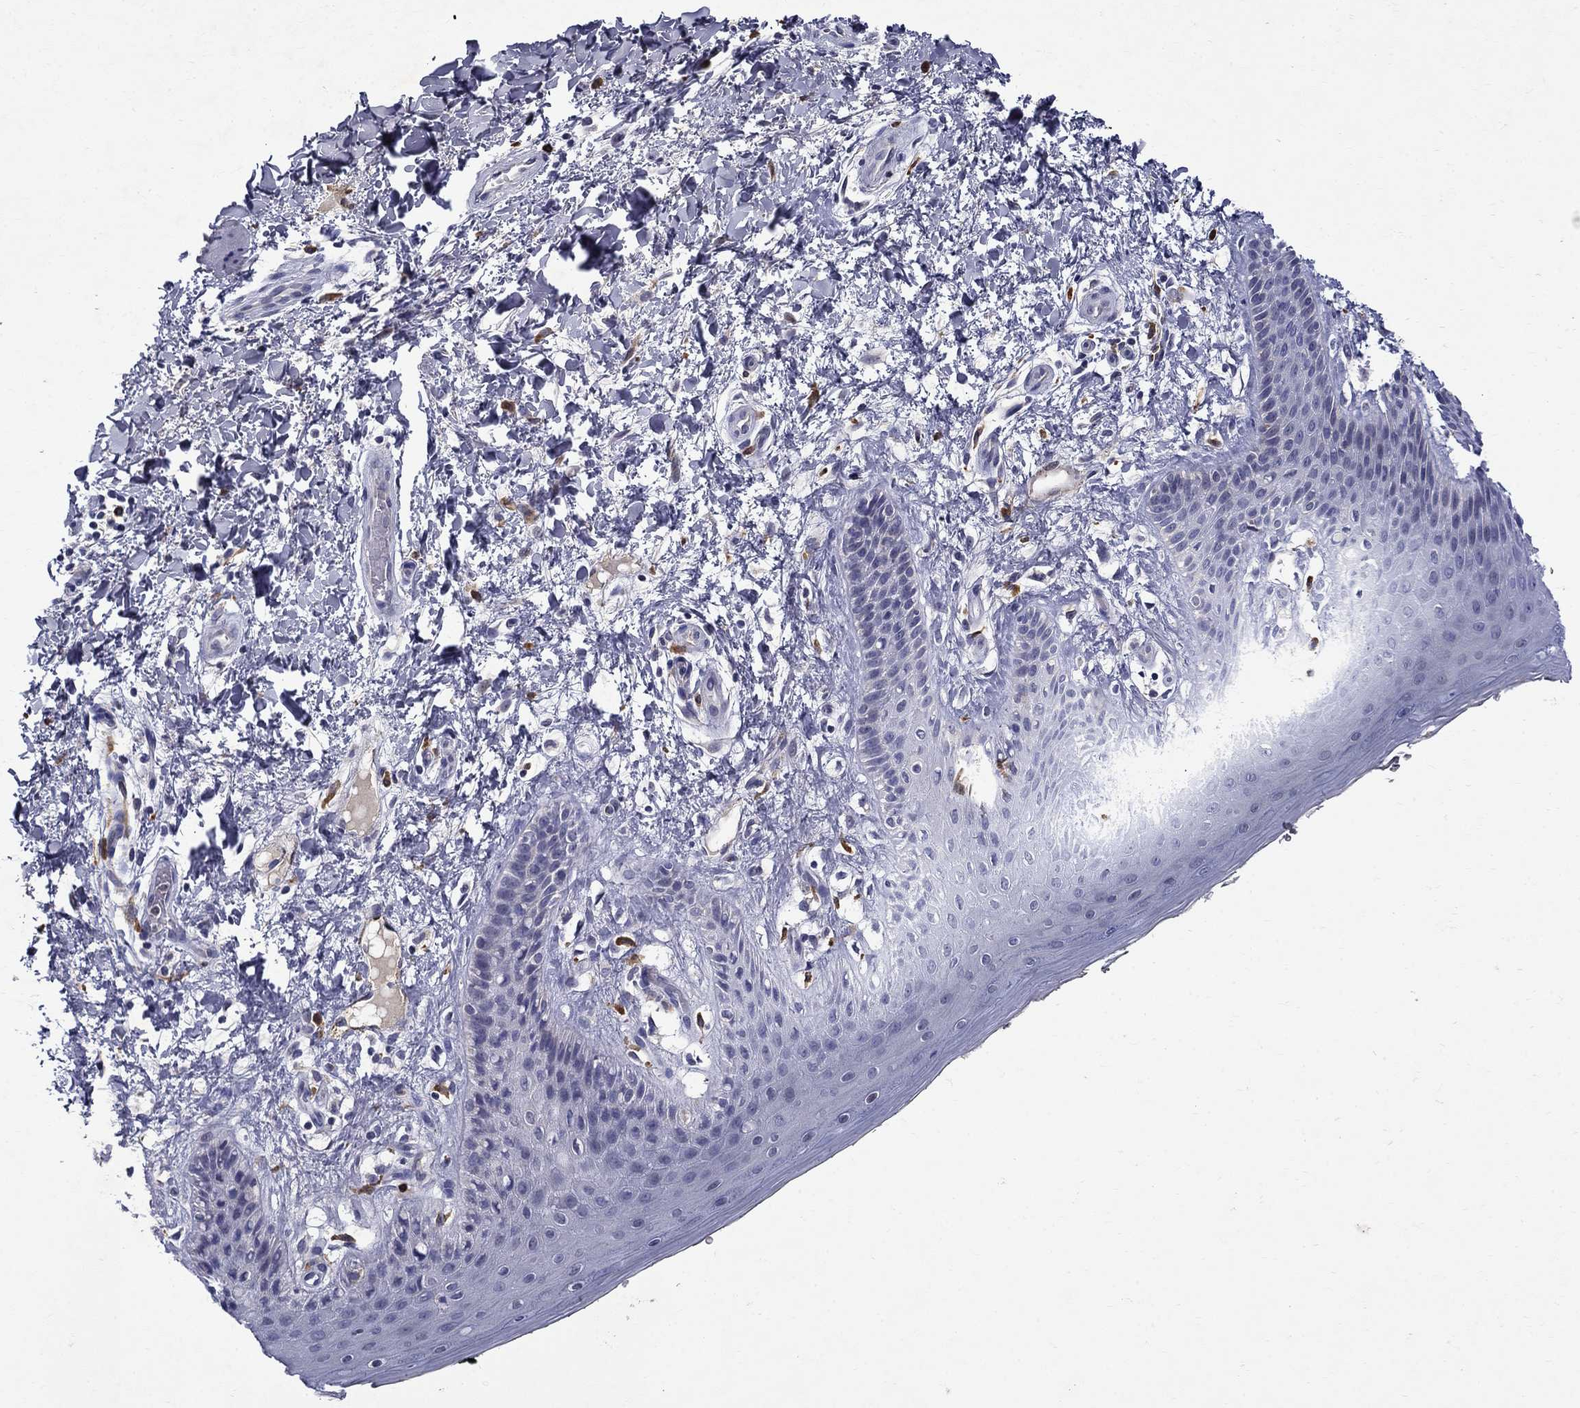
{"staining": {"intensity": "negative", "quantity": "none", "location": "none"}, "tissue": "skin", "cell_type": "Epidermal cells", "image_type": "normal", "snomed": [{"axis": "morphology", "description": "Normal tissue, NOS"}, {"axis": "topography", "description": "Anal"}], "caption": "Skin stained for a protein using IHC displays no staining epidermal cells.", "gene": "STAB2", "patient": {"sex": "male", "age": 36}}